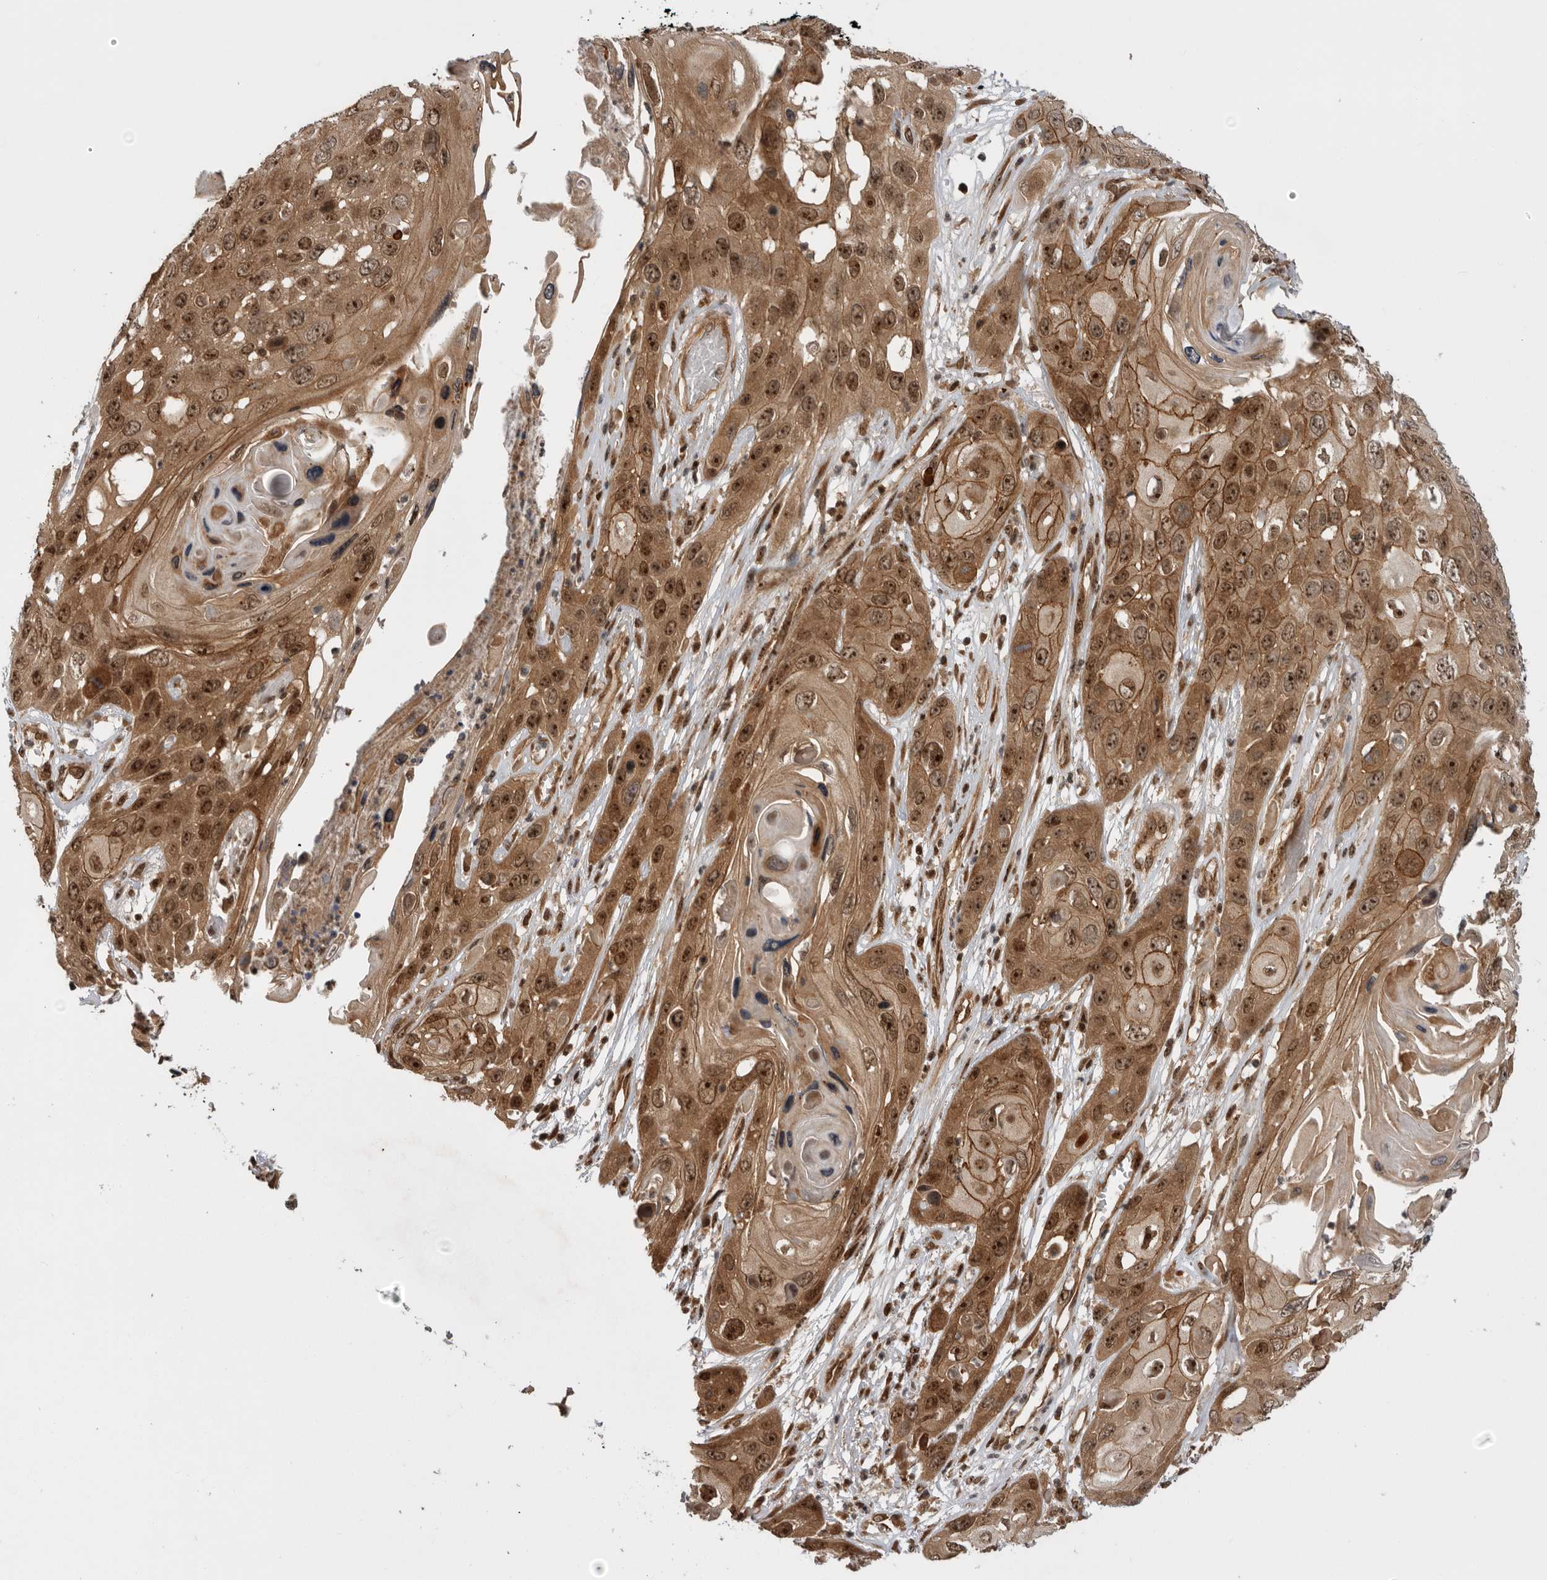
{"staining": {"intensity": "moderate", "quantity": ">75%", "location": "cytoplasmic/membranous,nuclear"}, "tissue": "skin cancer", "cell_type": "Tumor cells", "image_type": "cancer", "snomed": [{"axis": "morphology", "description": "Squamous cell carcinoma, NOS"}, {"axis": "topography", "description": "Skin"}], "caption": "Immunohistochemistry (IHC) of squamous cell carcinoma (skin) reveals medium levels of moderate cytoplasmic/membranous and nuclear staining in approximately >75% of tumor cells.", "gene": "DHDDS", "patient": {"sex": "male", "age": 55}}